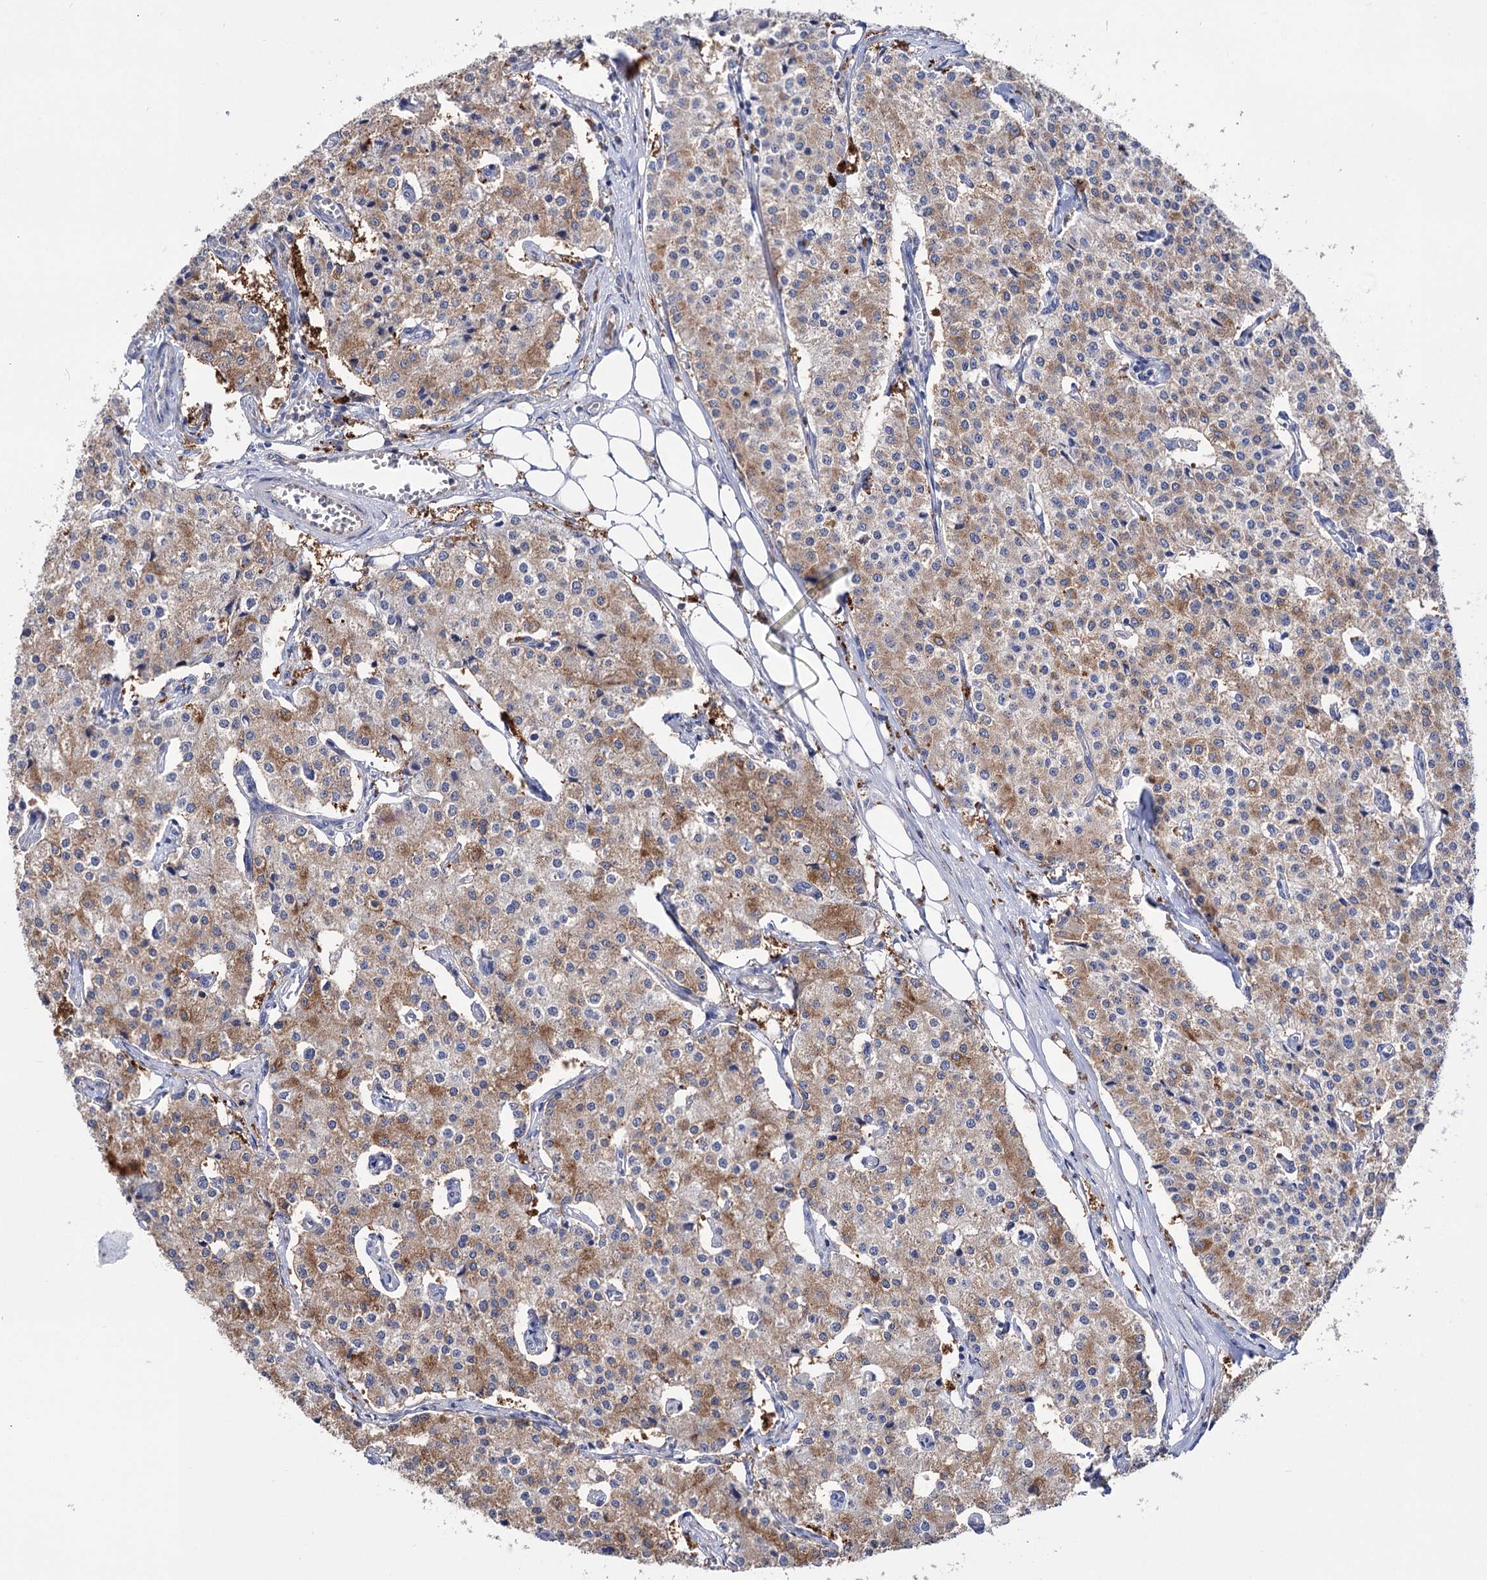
{"staining": {"intensity": "moderate", "quantity": "25%-75%", "location": "cytoplasmic/membranous"}, "tissue": "carcinoid", "cell_type": "Tumor cells", "image_type": "cancer", "snomed": [{"axis": "morphology", "description": "Carcinoid, malignant, NOS"}, {"axis": "topography", "description": "Colon"}], "caption": "The image demonstrates staining of malignant carcinoid, revealing moderate cytoplasmic/membranous protein positivity (brown color) within tumor cells.", "gene": "BBS4", "patient": {"sex": "female", "age": 52}}